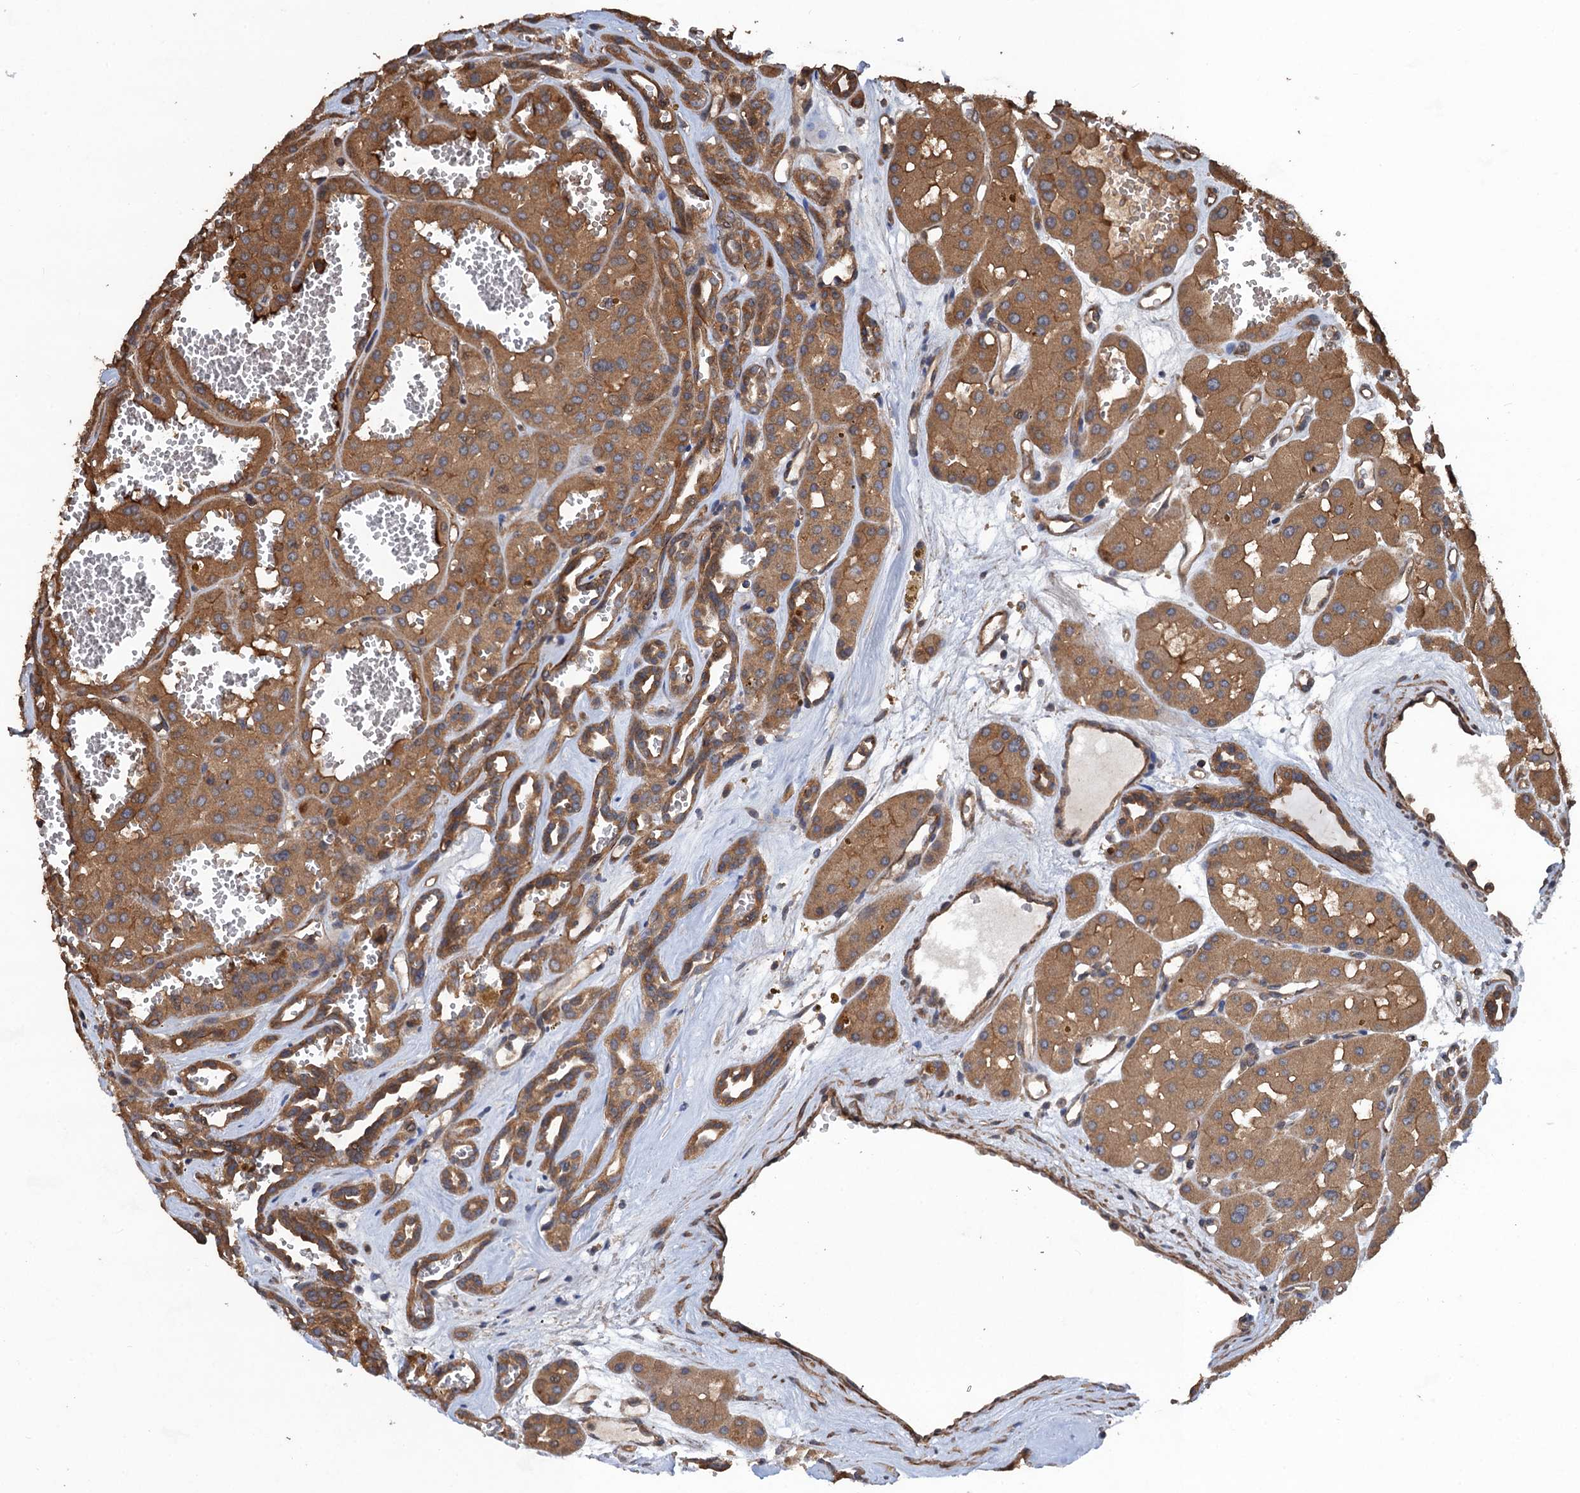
{"staining": {"intensity": "moderate", "quantity": ">75%", "location": "cytoplasmic/membranous"}, "tissue": "renal cancer", "cell_type": "Tumor cells", "image_type": "cancer", "snomed": [{"axis": "morphology", "description": "Carcinoma, NOS"}, {"axis": "topography", "description": "Kidney"}], "caption": "A micrograph of human carcinoma (renal) stained for a protein displays moderate cytoplasmic/membranous brown staining in tumor cells. Immunohistochemistry (ihc) stains the protein in brown and the nuclei are stained blue.", "gene": "PPP4R1", "patient": {"sex": "female", "age": 75}}